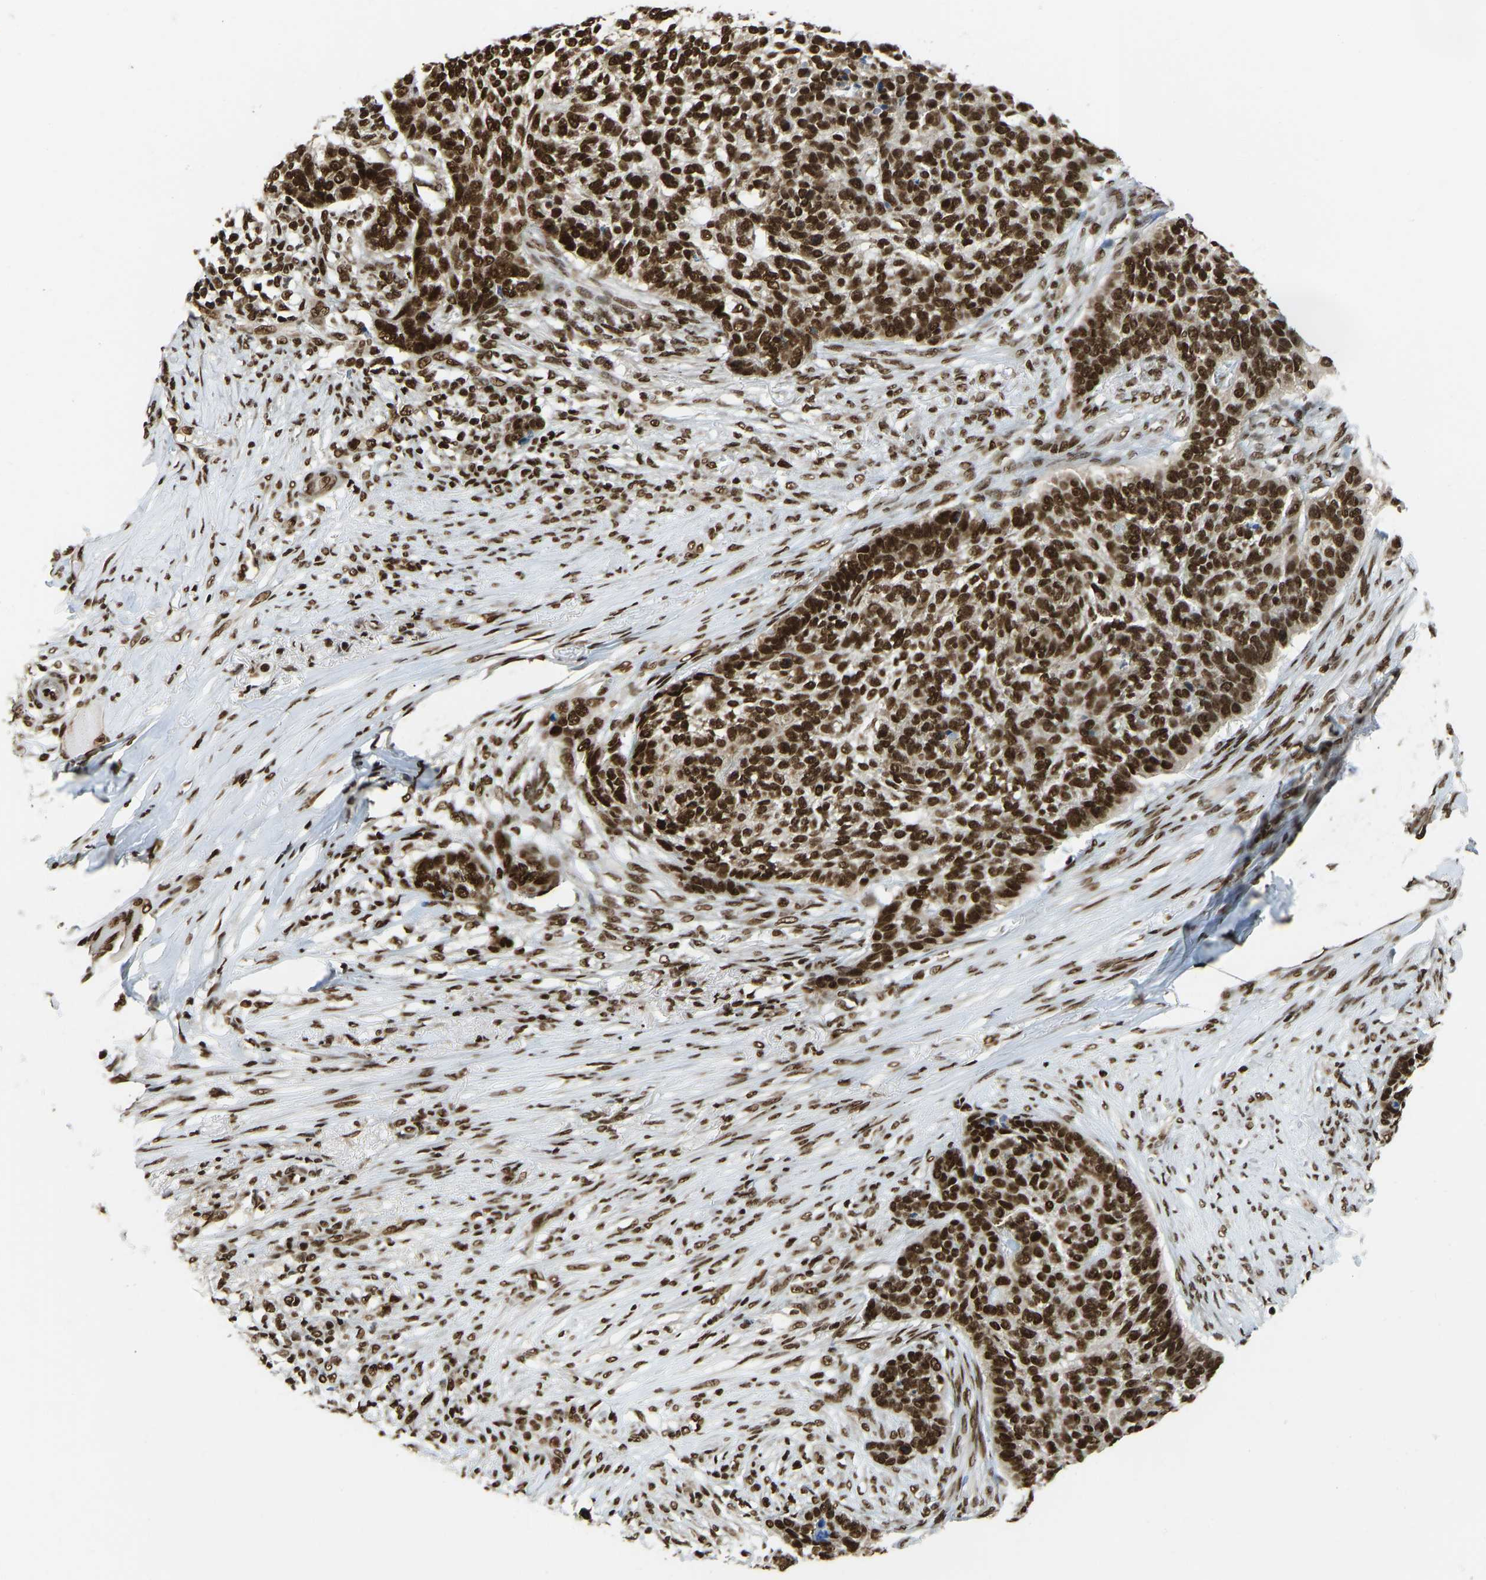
{"staining": {"intensity": "strong", "quantity": ">75%", "location": "nuclear"}, "tissue": "skin cancer", "cell_type": "Tumor cells", "image_type": "cancer", "snomed": [{"axis": "morphology", "description": "Basal cell carcinoma"}, {"axis": "topography", "description": "Skin"}], "caption": "Immunohistochemistry (IHC) histopathology image of neoplastic tissue: basal cell carcinoma (skin) stained using immunohistochemistry (IHC) shows high levels of strong protein expression localized specifically in the nuclear of tumor cells, appearing as a nuclear brown color.", "gene": "ZSCAN20", "patient": {"sex": "male", "age": 85}}